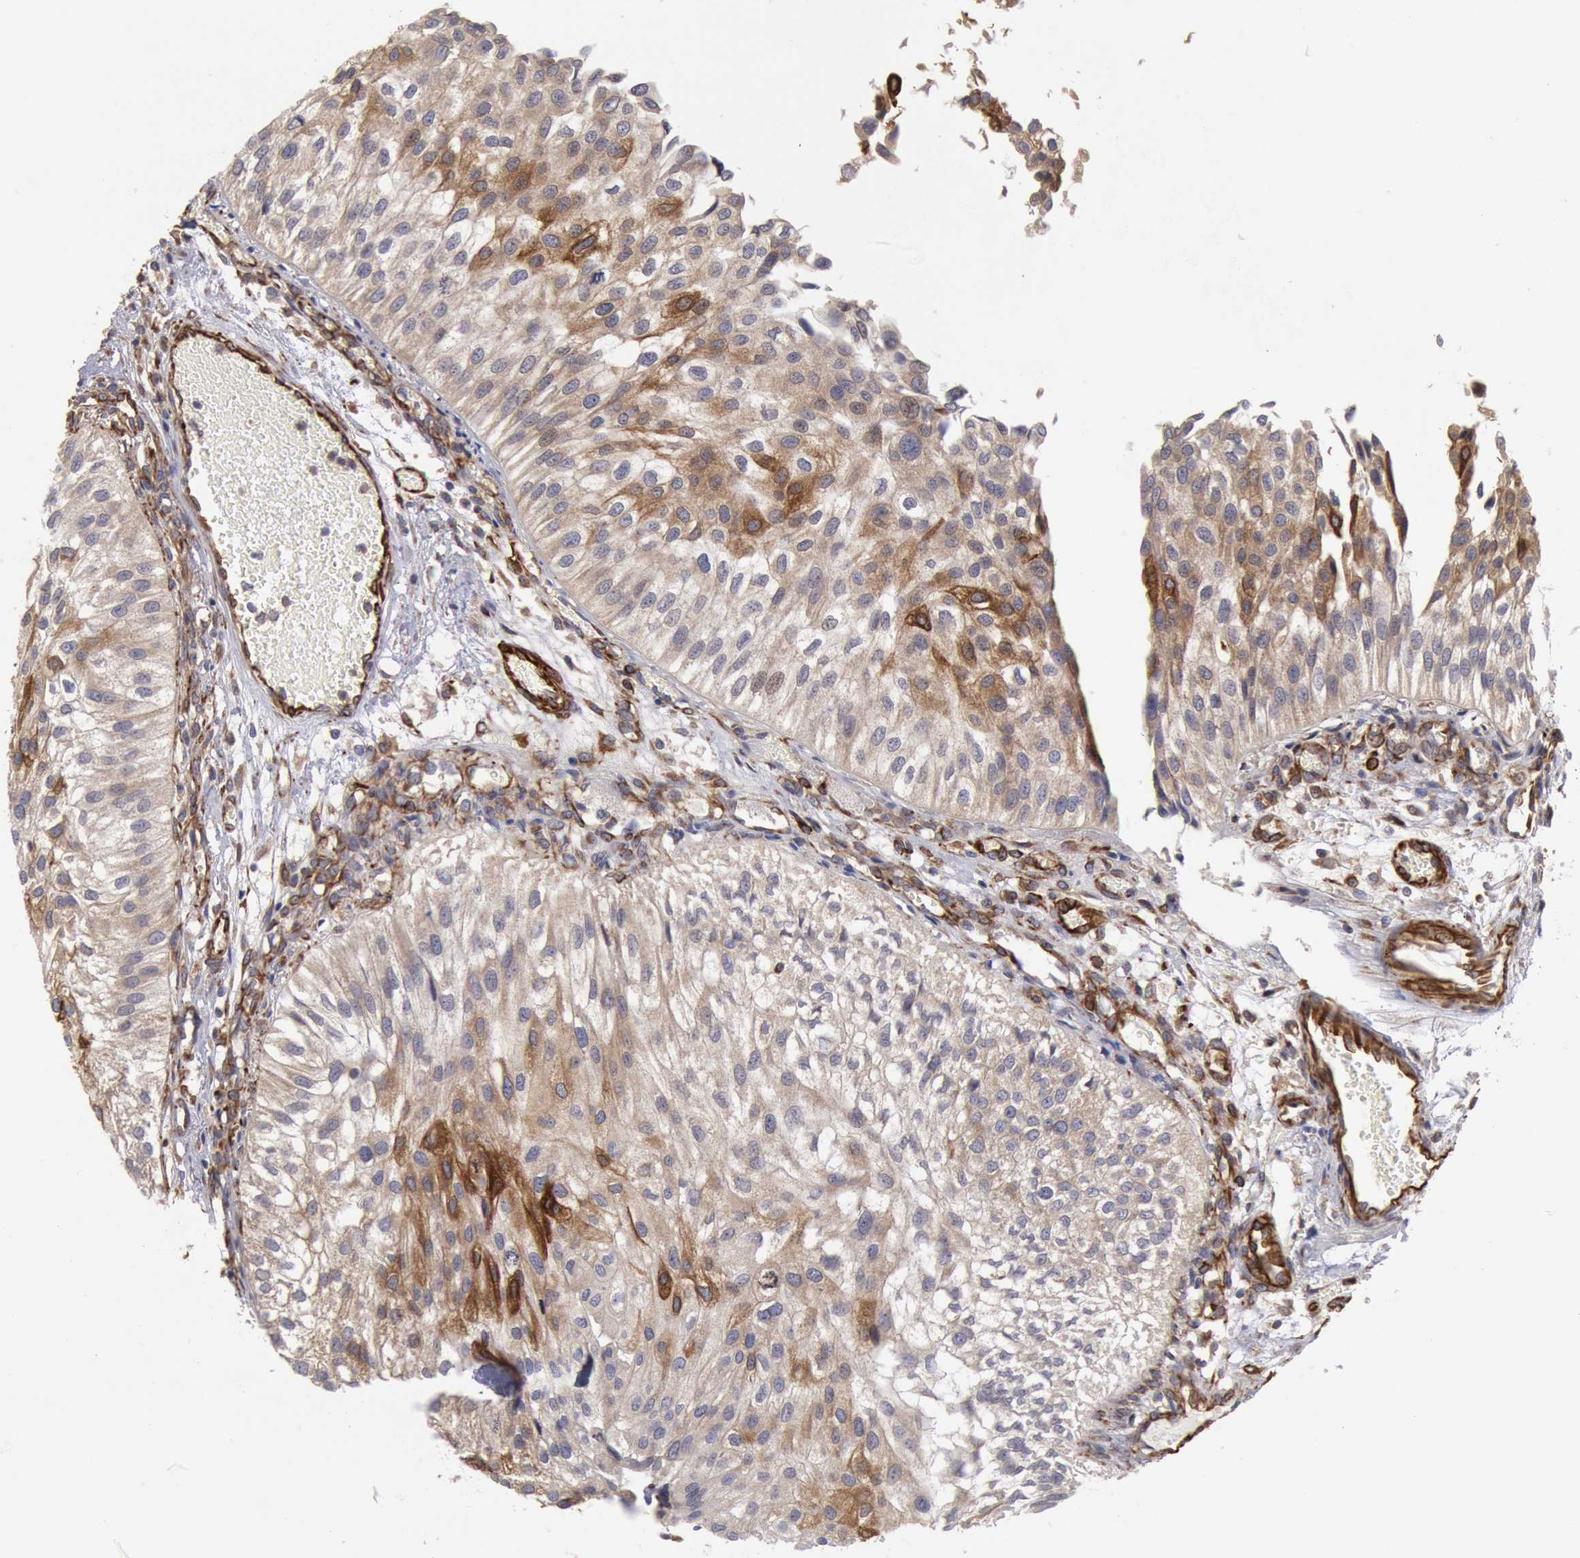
{"staining": {"intensity": "moderate", "quantity": "<25%", "location": "cytoplasmic/membranous"}, "tissue": "urothelial cancer", "cell_type": "Tumor cells", "image_type": "cancer", "snomed": [{"axis": "morphology", "description": "Urothelial carcinoma, Low grade"}, {"axis": "topography", "description": "Urinary bladder"}], "caption": "Tumor cells demonstrate moderate cytoplasmic/membranous expression in about <25% of cells in urothelial cancer. Ihc stains the protein in brown and the nuclei are stained blue.", "gene": "RNF139", "patient": {"sex": "female", "age": 89}}